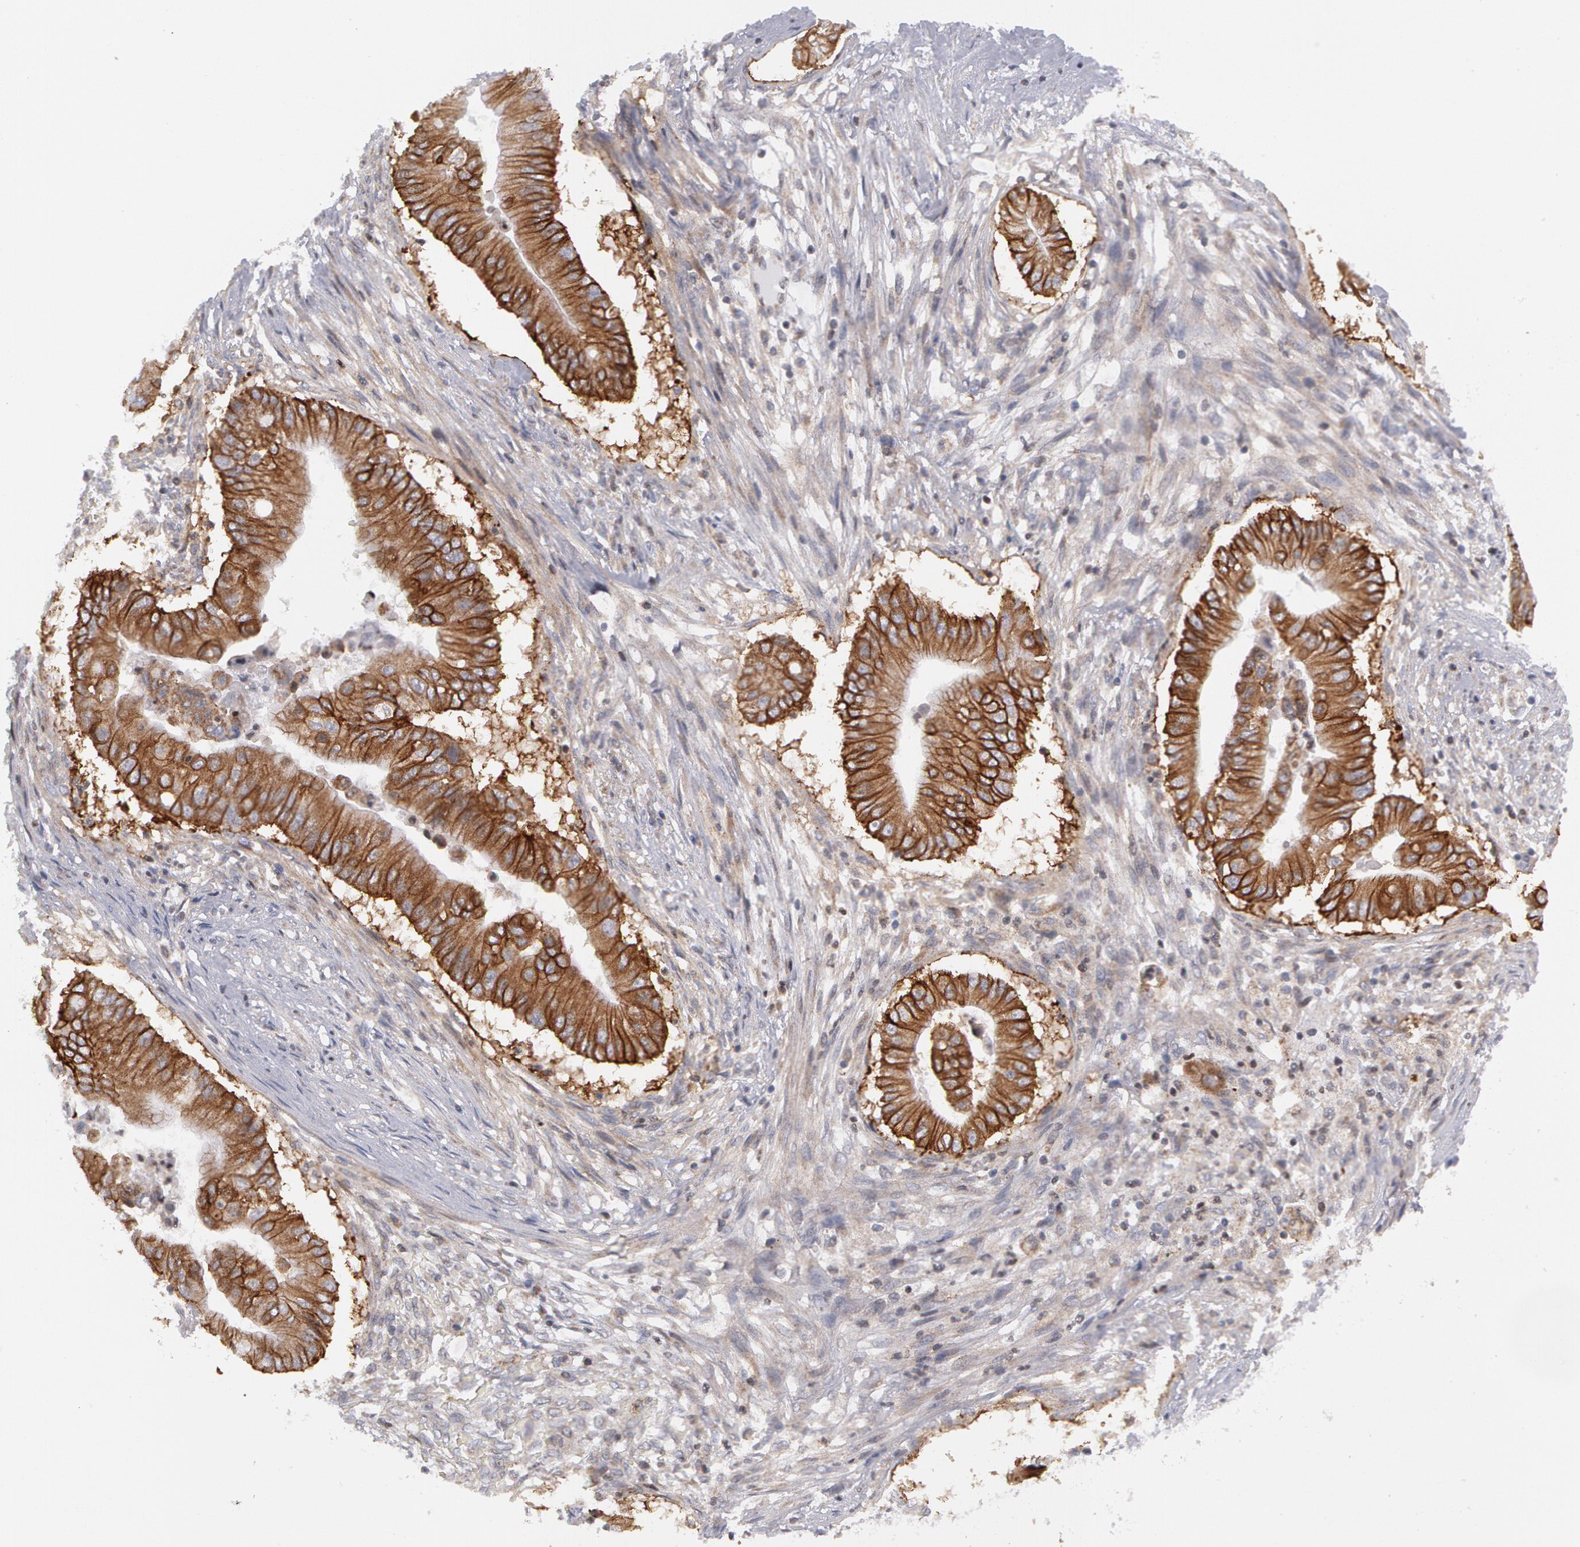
{"staining": {"intensity": "moderate", "quantity": ">75%", "location": "cytoplasmic/membranous"}, "tissue": "pancreatic cancer", "cell_type": "Tumor cells", "image_type": "cancer", "snomed": [{"axis": "morphology", "description": "Adenocarcinoma, NOS"}, {"axis": "topography", "description": "Pancreas"}], "caption": "Pancreatic adenocarcinoma stained with a protein marker displays moderate staining in tumor cells.", "gene": "ERBB2", "patient": {"sex": "male", "age": 62}}